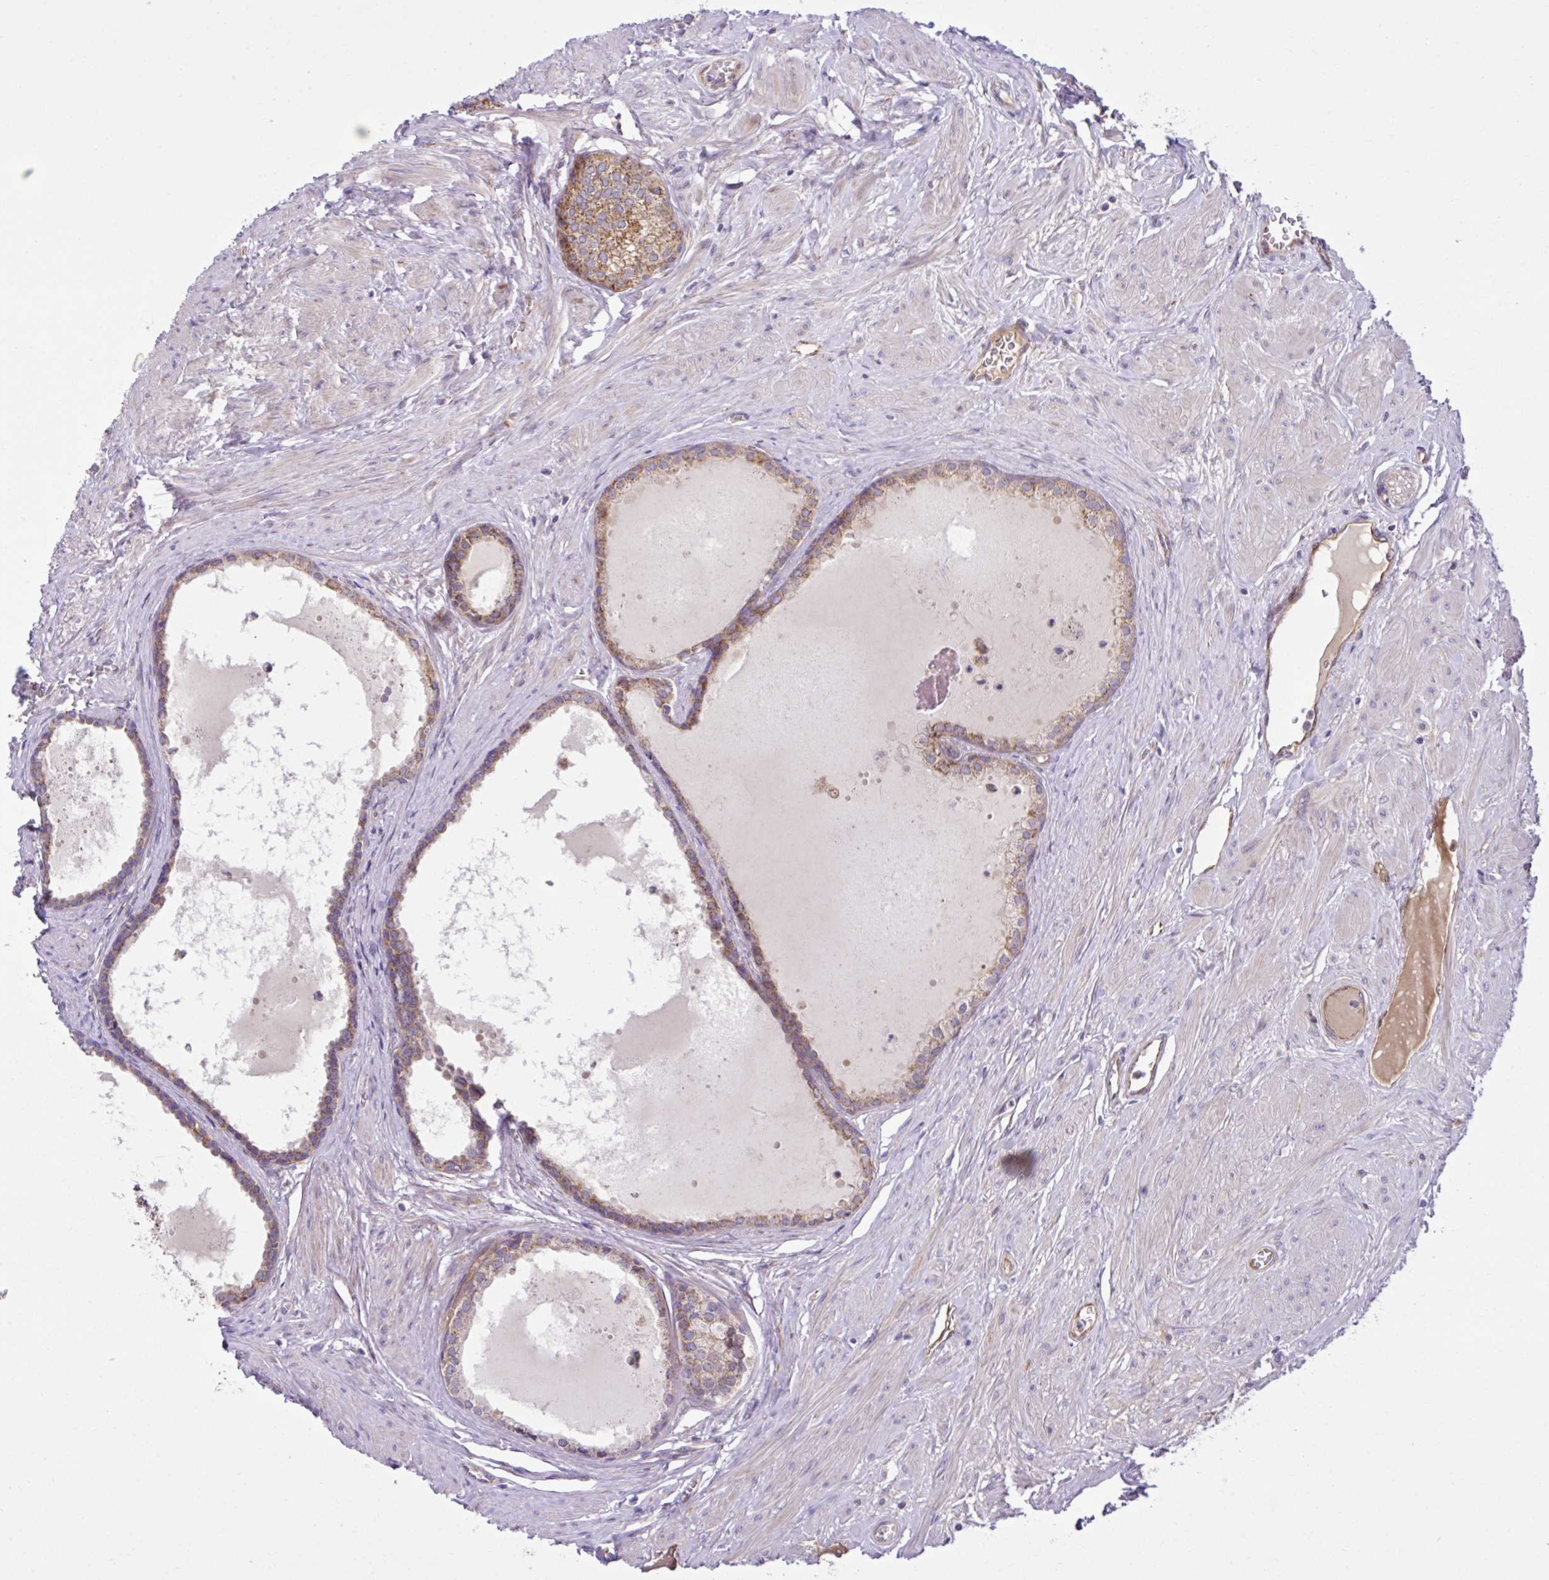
{"staining": {"intensity": "strong", "quantity": "25%-75%", "location": "cytoplasmic/membranous"}, "tissue": "prostate", "cell_type": "Glandular cells", "image_type": "normal", "snomed": [{"axis": "morphology", "description": "Normal tissue, NOS"}, {"axis": "topography", "description": "Prostate"}, {"axis": "topography", "description": "Peripheral nerve tissue"}], "caption": "This is an image of IHC staining of benign prostate, which shows strong expression in the cytoplasmic/membranous of glandular cells.", "gene": "LIMS1", "patient": {"sex": "male", "age": 55}}